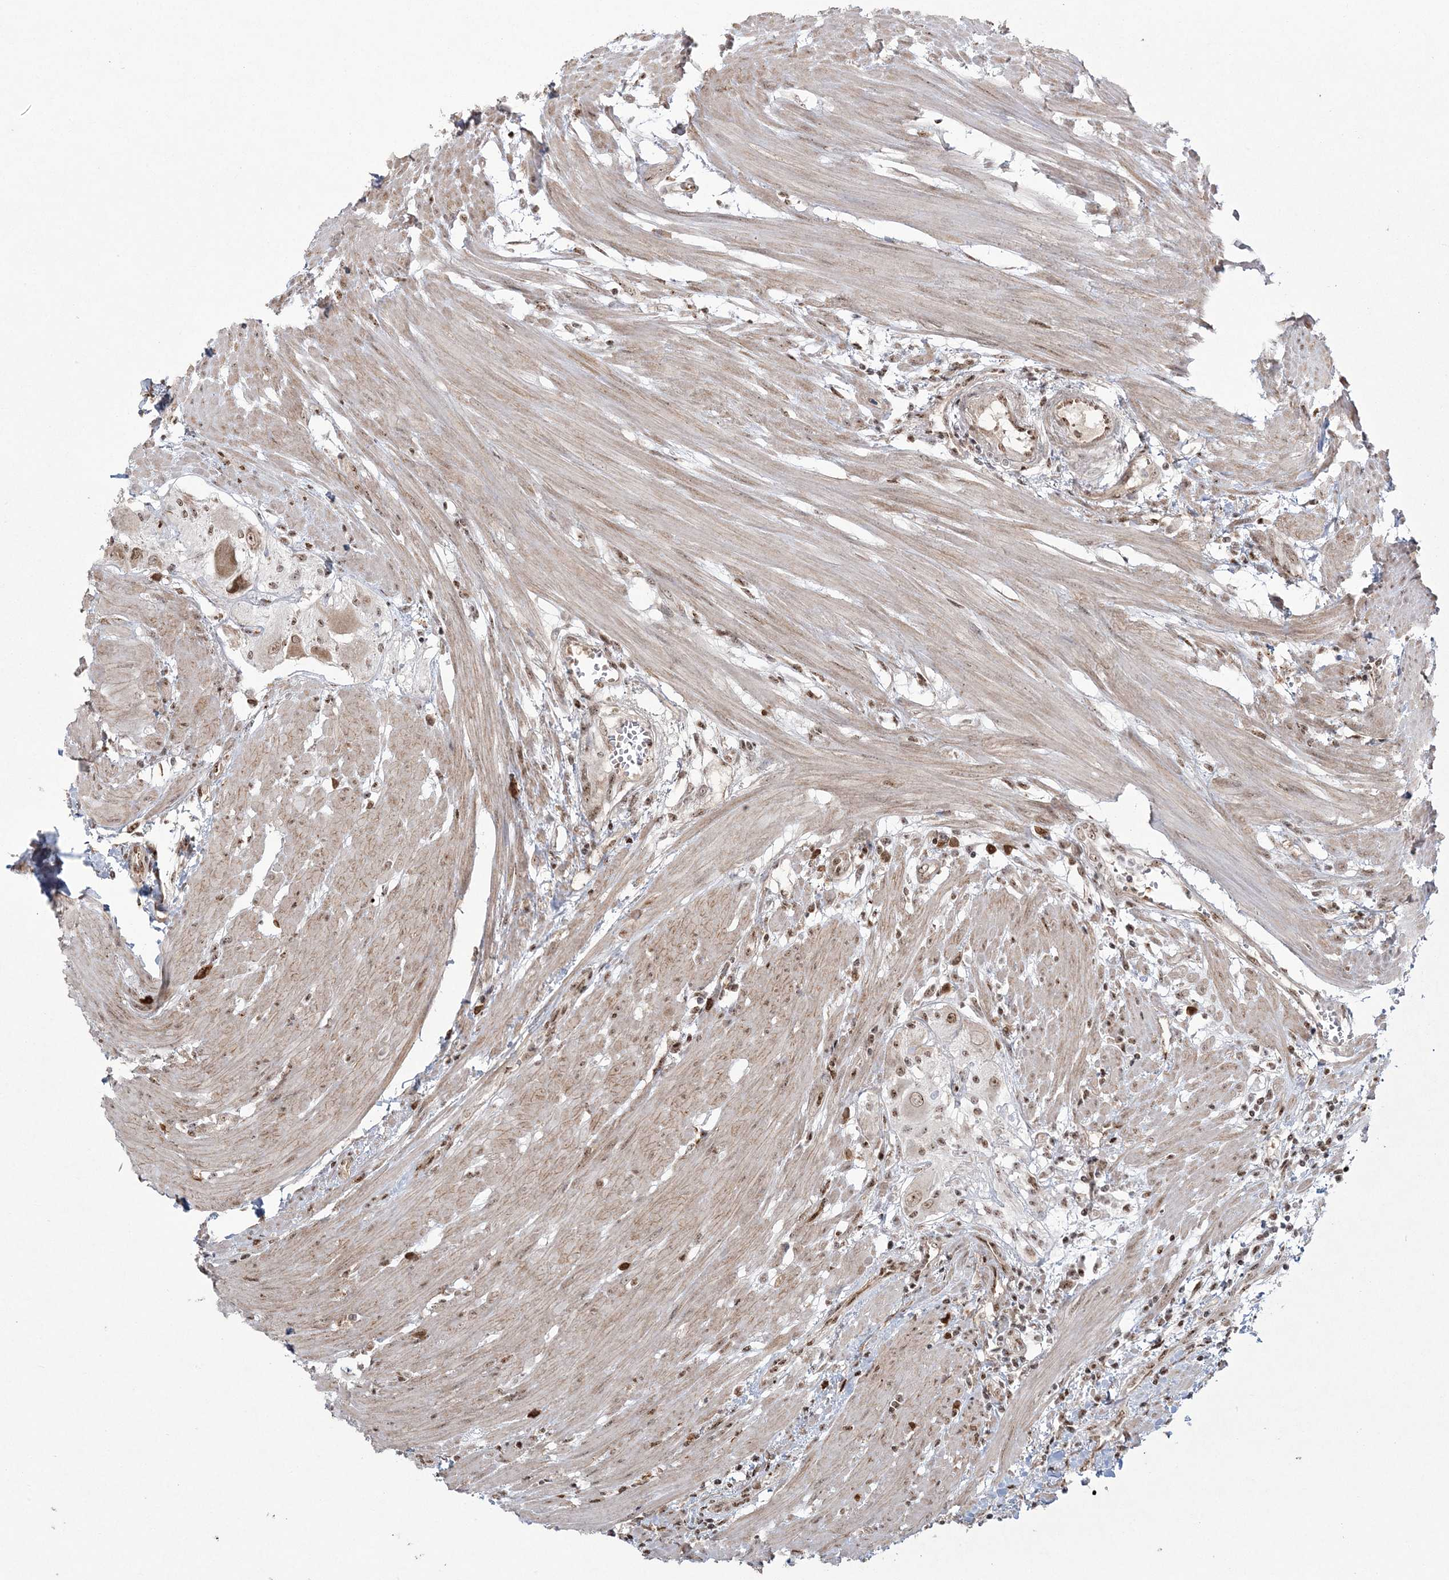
{"staining": {"intensity": "weak", "quantity": "25%-75%", "location": "nuclear"}, "tissue": "colorectal cancer", "cell_type": "Tumor cells", "image_type": "cancer", "snomed": [{"axis": "morphology", "description": "Adenocarcinoma, NOS"}, {"axis": "topography", "description": "Colon"}], "caption": "Immunohistochemical staining of human colorectal adenocarcinoma demonstrates low levels of weak nuclear positivity in about 25%-75% of tumor cells.", "gene": "RBM17", "patient": {"sex": "female", "age": 67}}